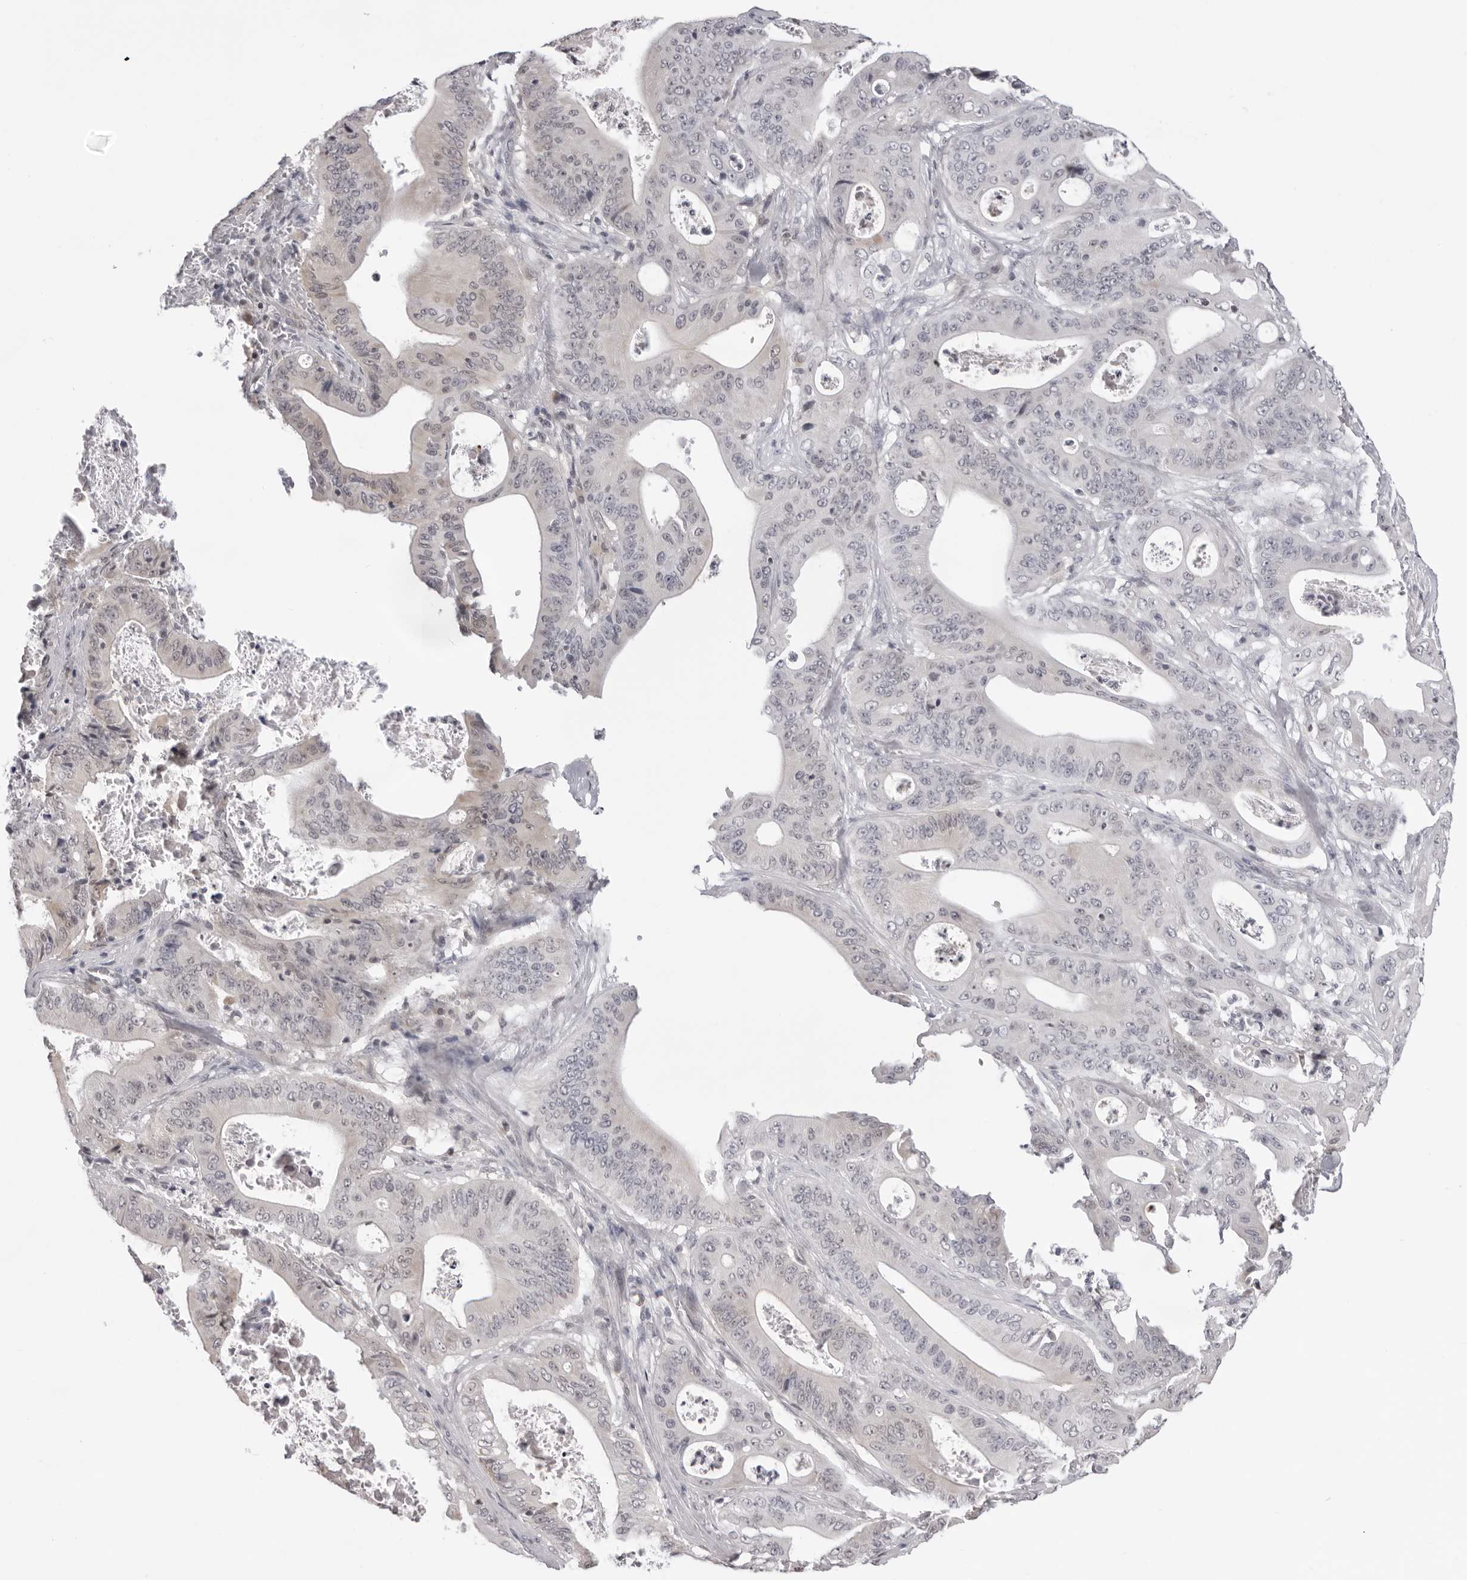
{"staining": {"intensity": "negative", "quantity": "none", "location": "none"}, "tissue": "pancreatic cancer", "cell_type": "Tumor cells", "image_type": "cancer", "snomed": [{"axis": "morphology", "description": "Normal tissue, NOS"}, {"axis": "topography", "description": "Lymph node"}], "caption": "Tumor cells are negative for brown protein staining in pancreatic cancer.", "gene": "ACP6", "patient": {"sex": "male", "age": 62}}